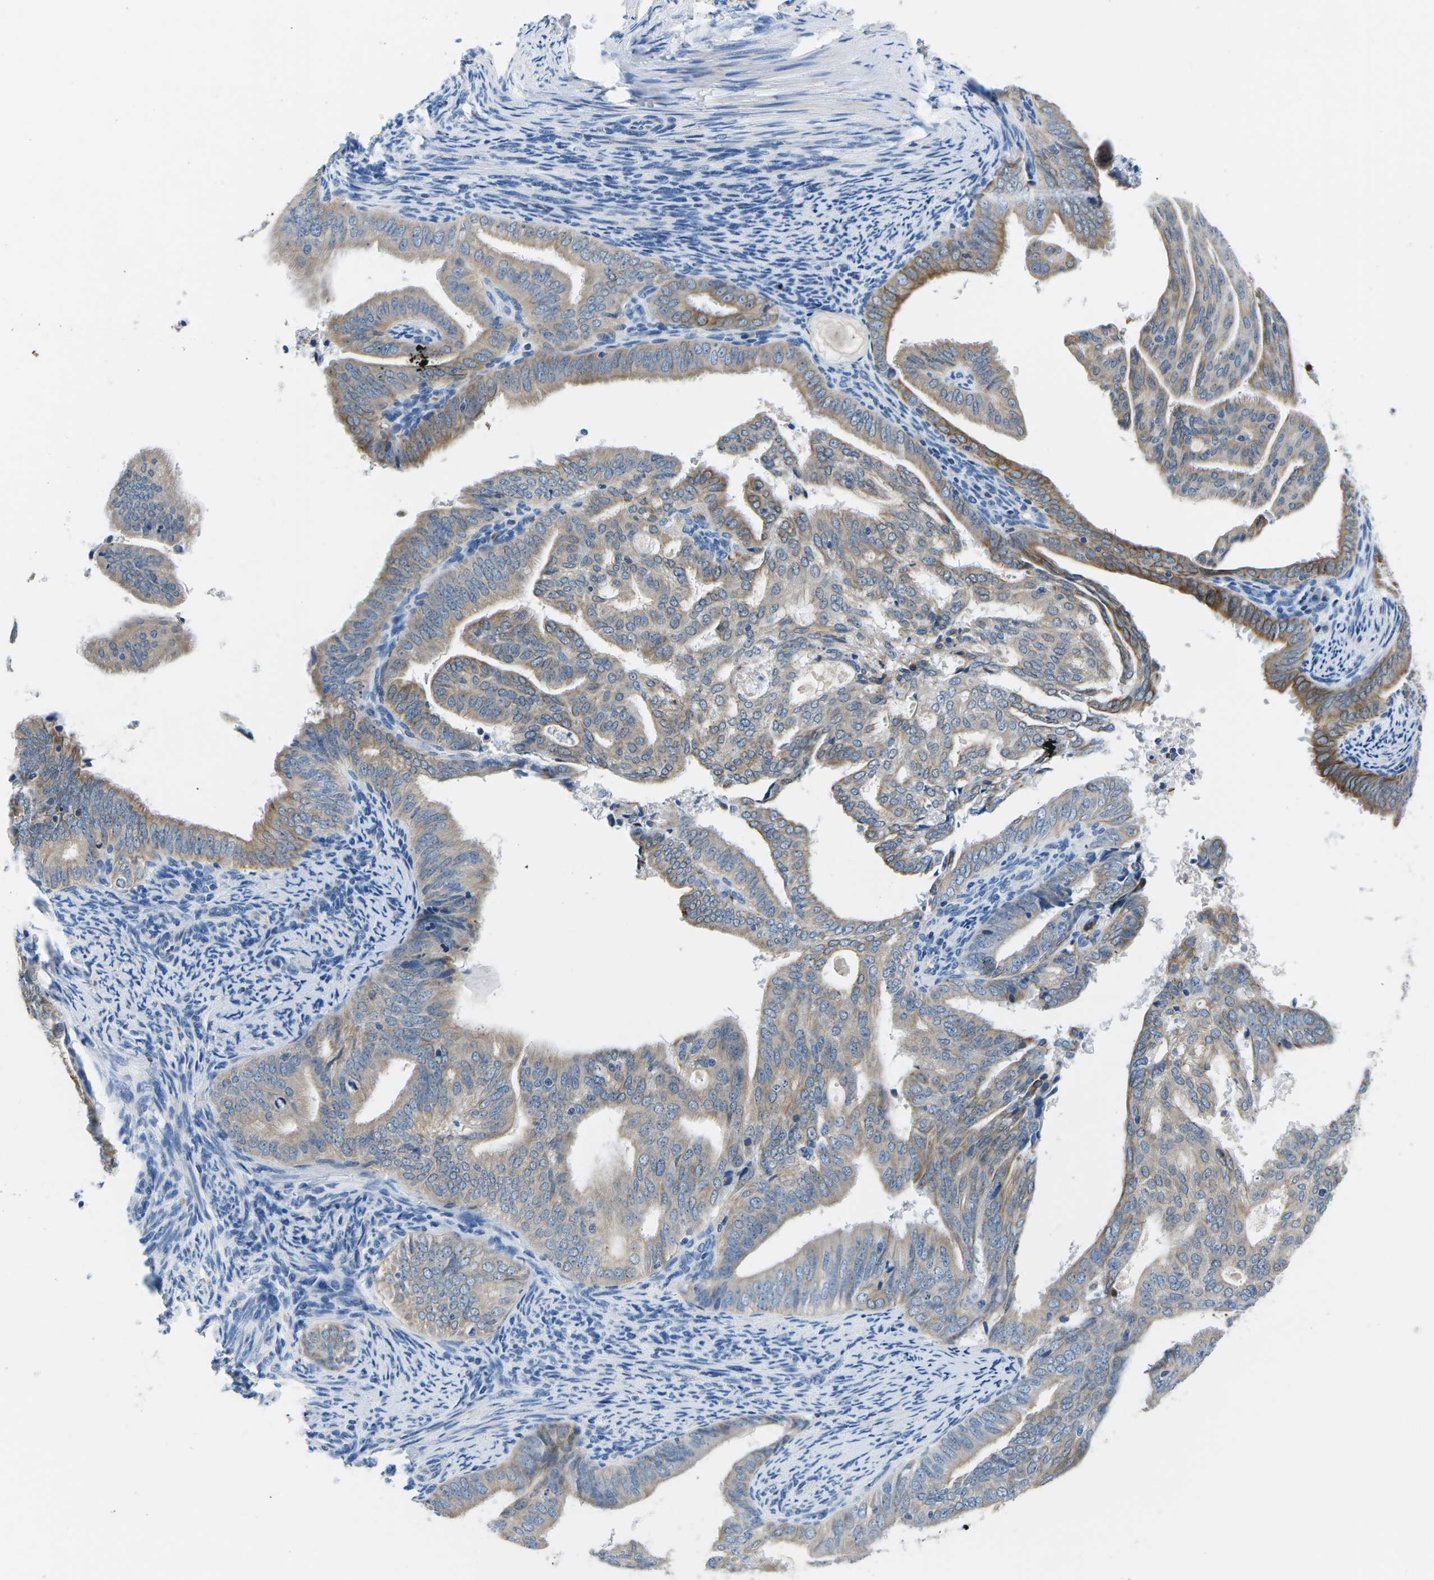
{"staining": {"intensity": "moderate", "quantity": "25%-75%", "location": "cytoplasmic/membranous"}, "tissue": "endometrial cancer", "cell_type": "Tumor cells", "image_type": "cancer", "snomed": [{"axis": "morphology", "description": "Adenocarcinoma, NOS"}, {"axis": "topography", "description": "Endometrium"}], "caption": "Endometrial cancer tissue reveals moderate cytoplasmic/membranous staining in approximately 25%-75% of tumor cells, visualized by immunohistochemistry. (DAB (3,3'-diaminobenzidine) IHC, brown staining for protein, blue staining for nuclei).", "gene": "TM6SF1", "patient": {"sex": "female", "age": 58}}